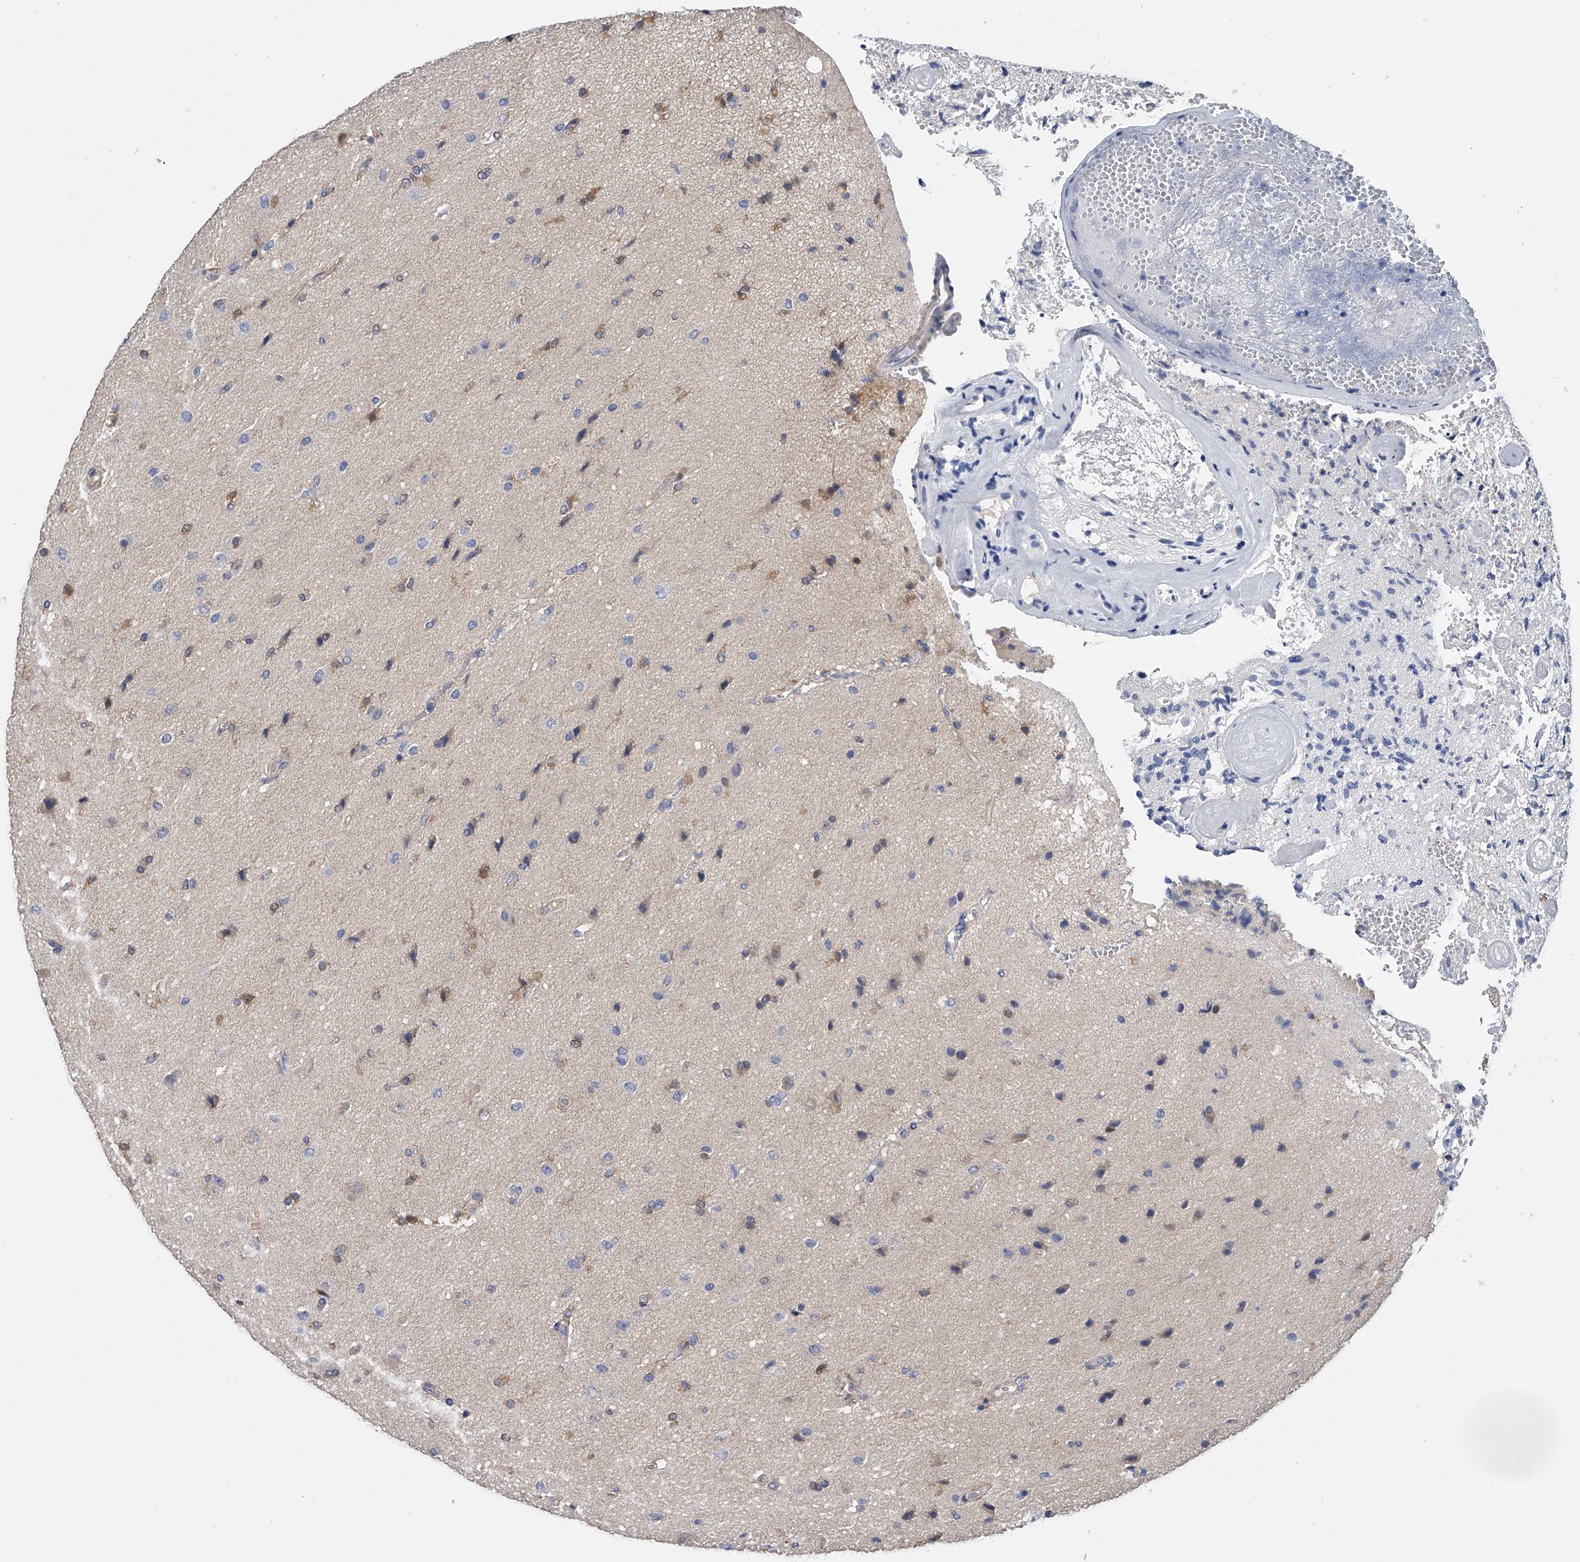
{"staining": {"intensity": "negative", "quantity": "none", "location": "none"}, "tissue": "glioma", "cell_type": "Tumor cells", "image_type": "cancer", "snomed": [{"axis": "morphology", "description": "Glioma, malignant, High grade"}, {"axis": "topography", "description": "Brain"}], "caption": "A histopathology image of human glioma is negative for staining in tumor cells.", "gene": "PGM3", "patient": {"sex": "male", "age": 72}}